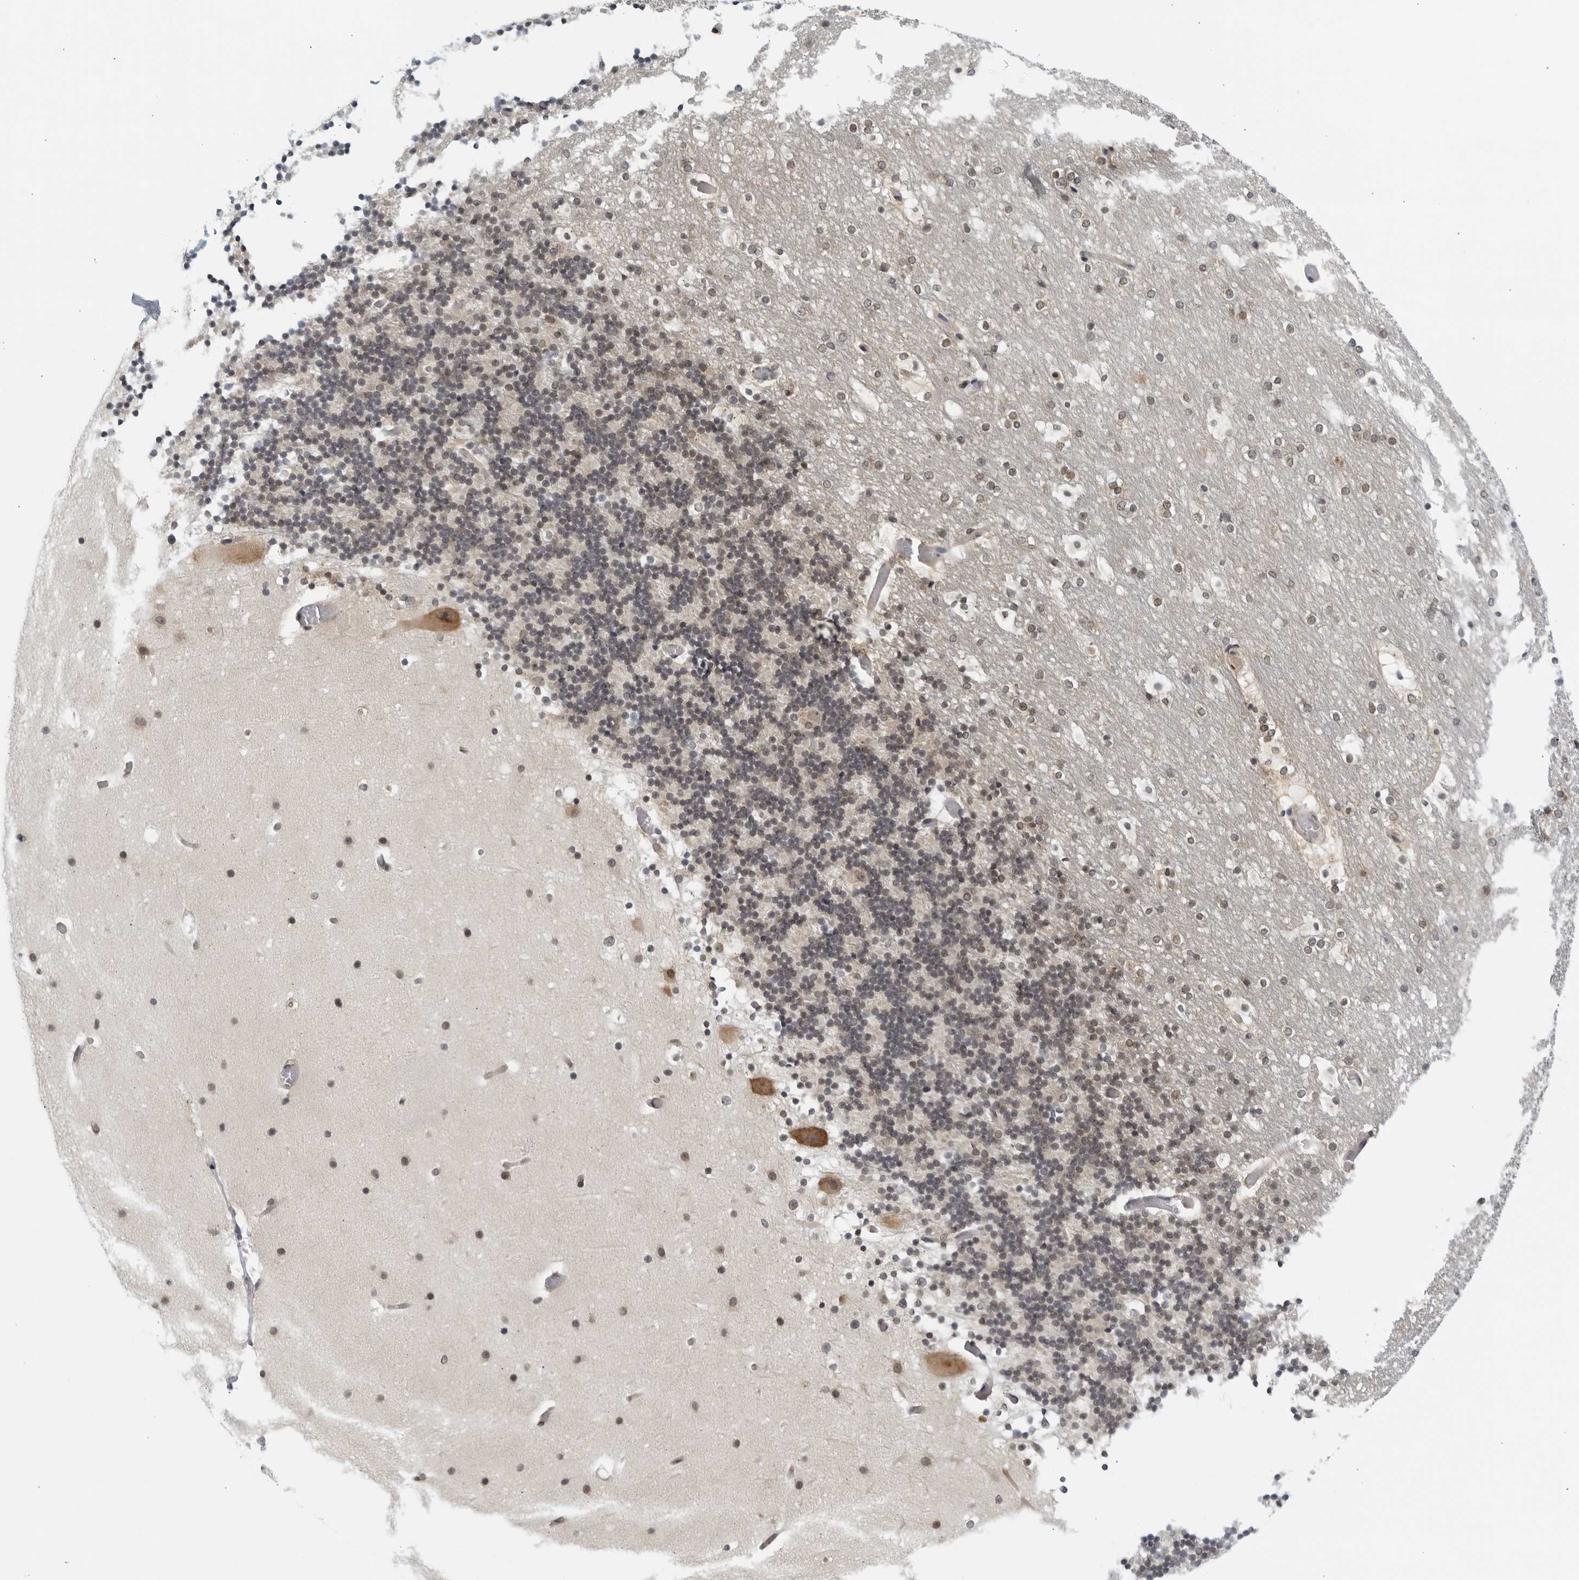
{"staining": {"intensity": "negative", "quantity": "none", "location": "none"}, "tissue": "cerebellum", "cell_type": "Cells in granular layer", "image_type": "normal", "snomed": [{"axis": "morphology", "description": "Normal tissue, NOS"}, {"axis": "topography", "description": "Cerebellum"}], "caption": "Cerebellum was stained to show a protein in brown. There is no significant staining in cells in granular layer. (DAB immunohistochemistry, high magnification).", "gene": "RC3H1", "patient": {"sex": "male", "age": 57}}